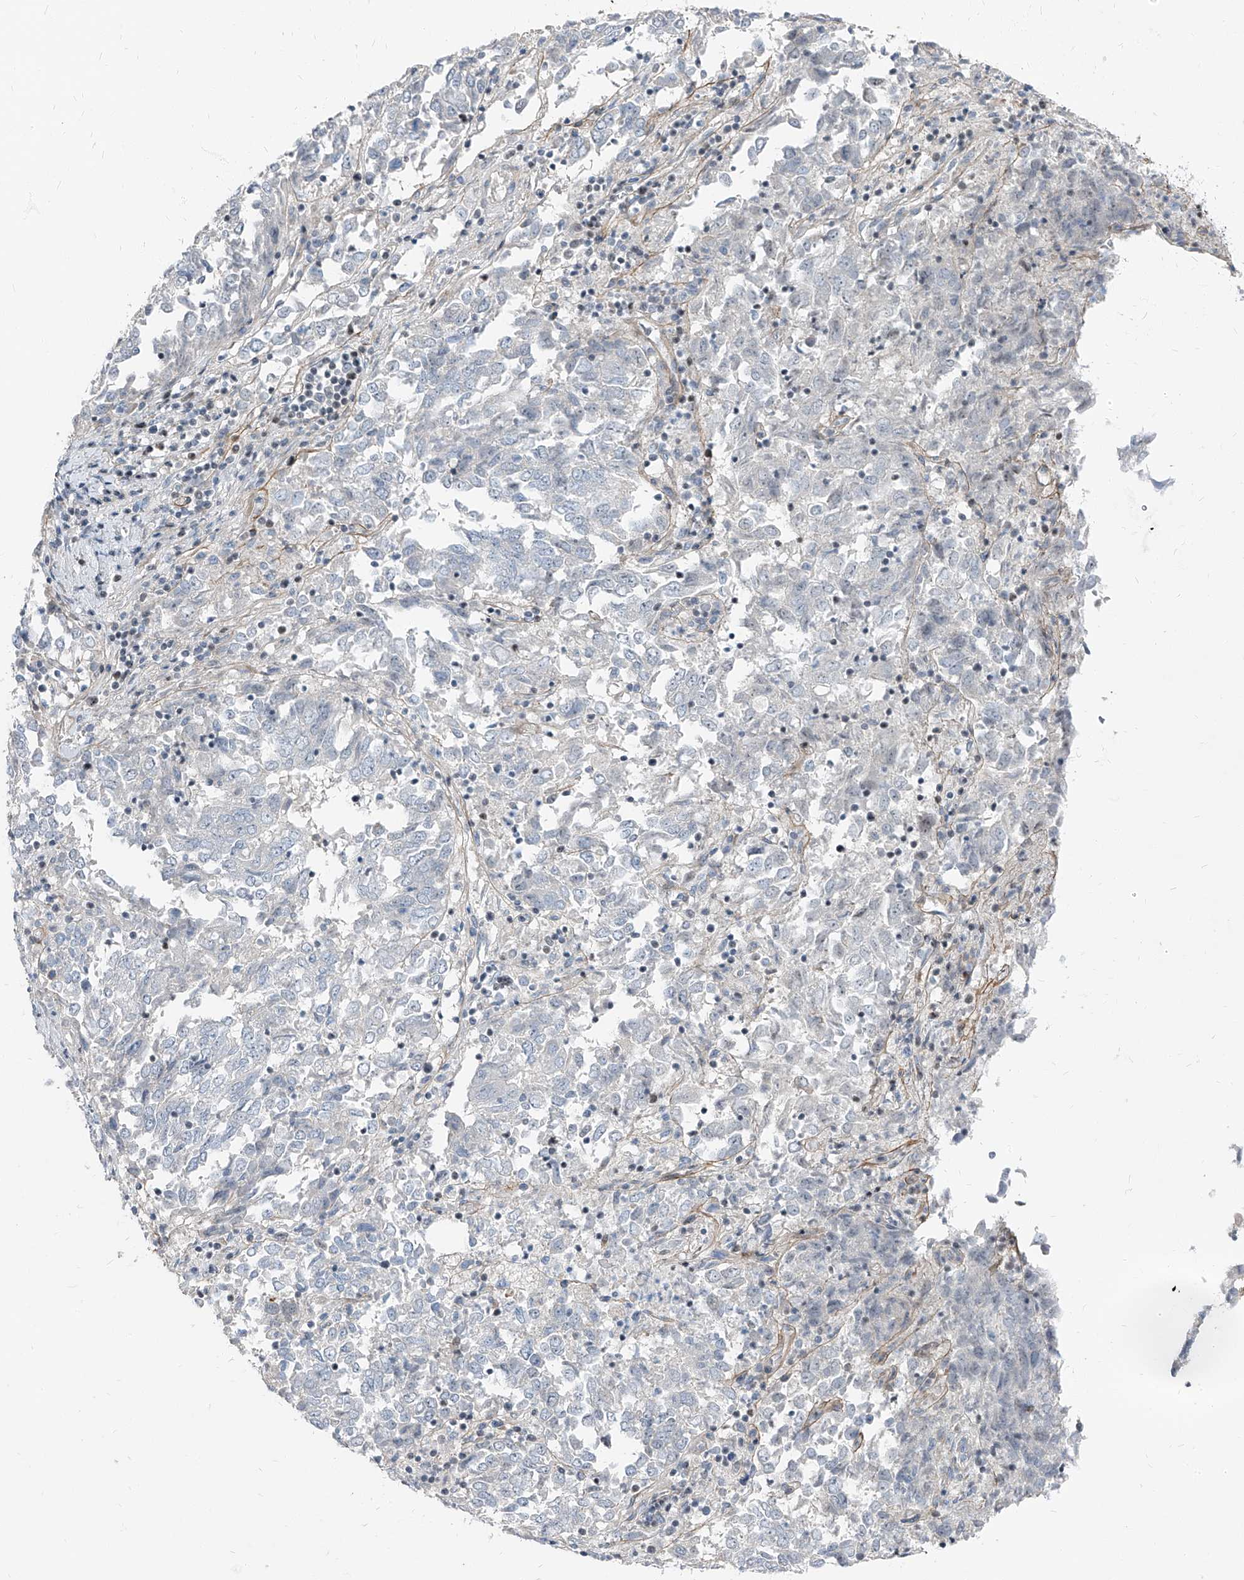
{"staining": {"intensity": "negative", "quantity": "none", "location": "none"}, "tissue": "endometrial cancer", "cell_type": "Tumor cells", "image_type": "cancer", "snomed": [{"axis": "morphology", "description": "Adenocarcinoma, NOS"}, {"axis": "topography", "description": "Endometrium"}], "caption": "Immunohistochemistry (IHC) of human endometrial adenocarcinoma displays no positivity in tumor cells. (IHC, brightfield microscopy, high magnification).", "gene": "HOXA3", "patient": {"sex": "female", "age": 80}}